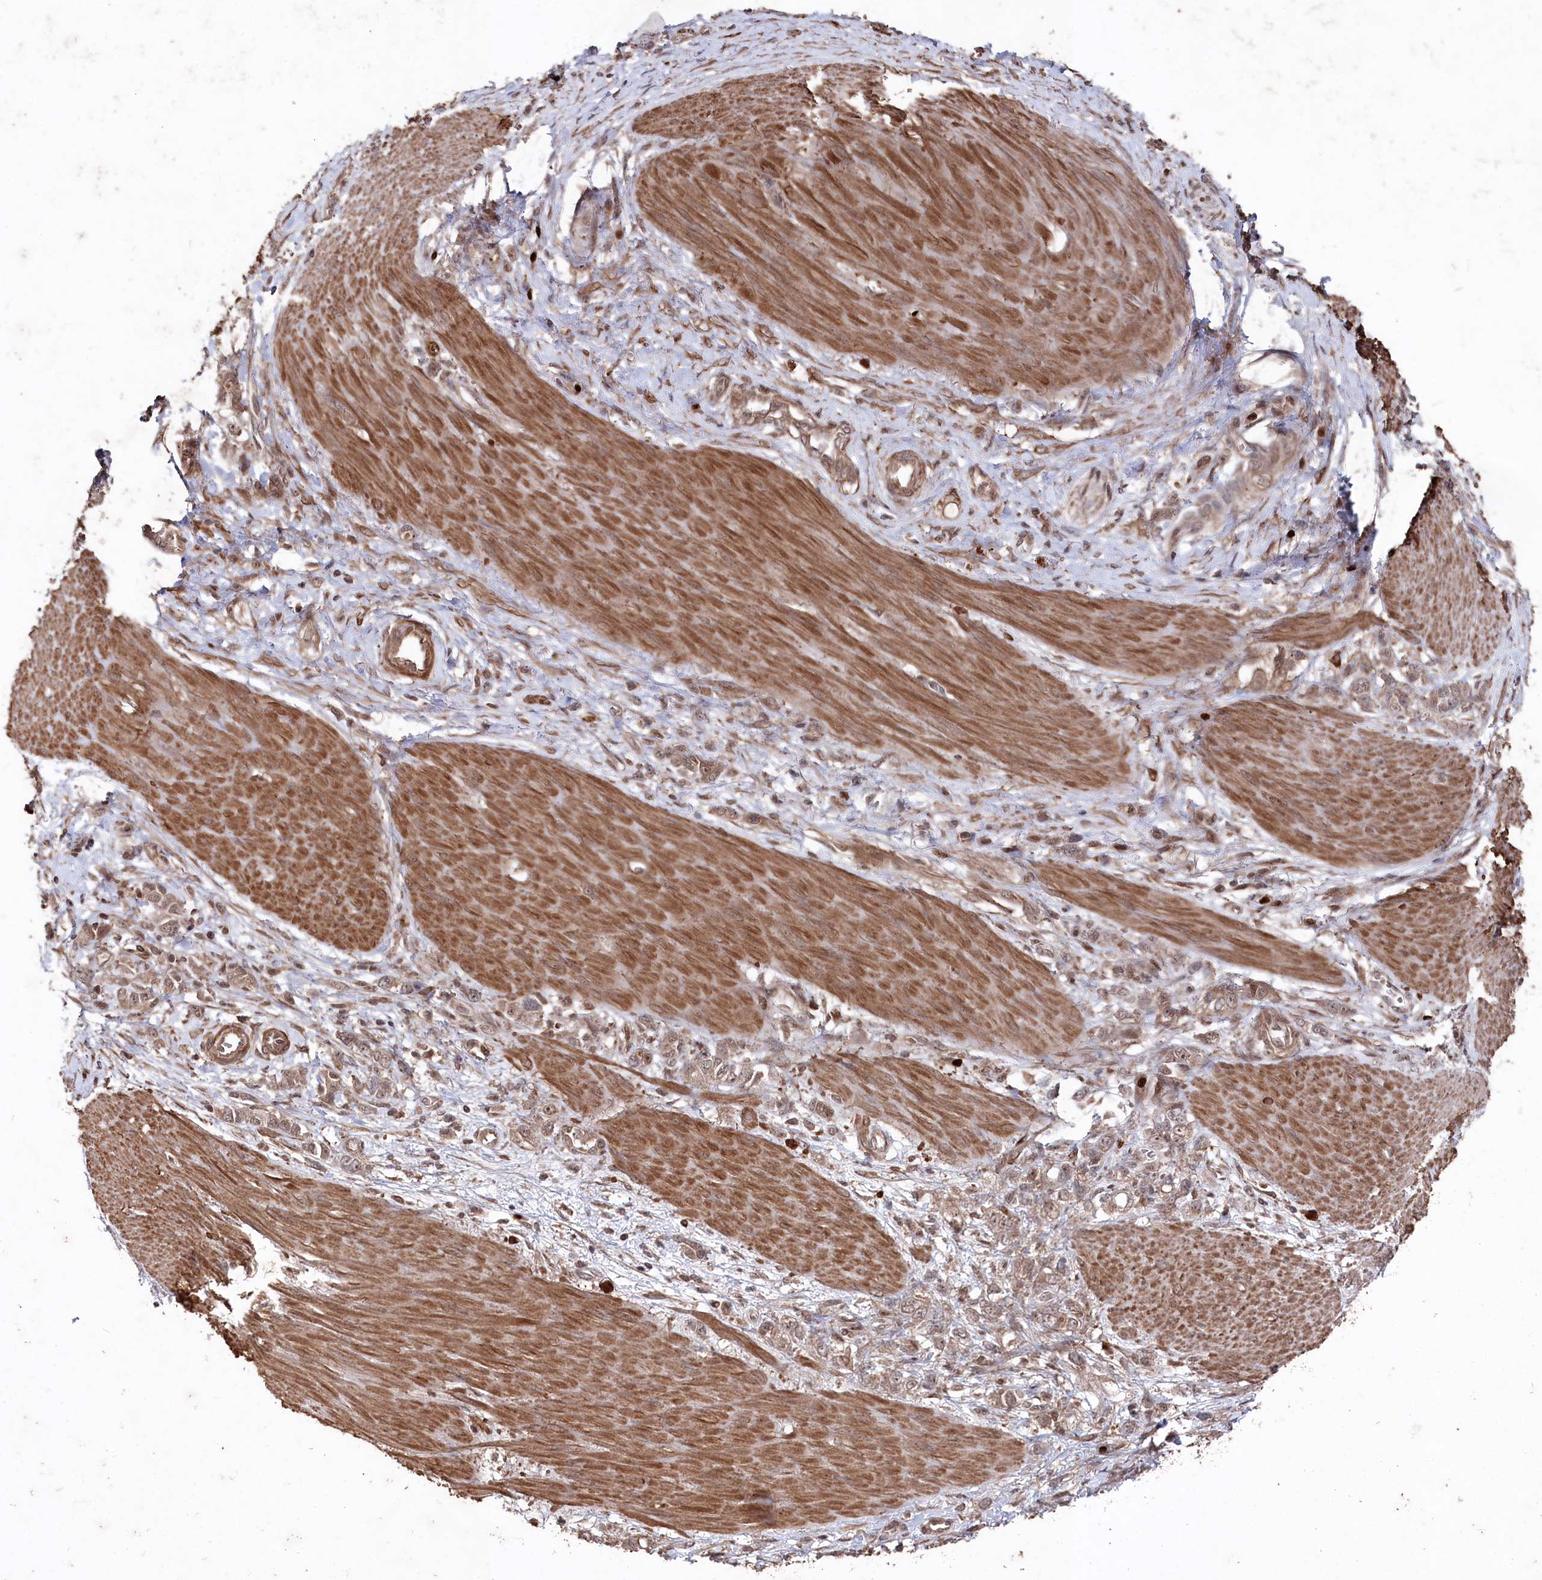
{"staining": {"intensity": "weak", "quantity": ">75%", "location": "cytoplasmic/membranous,nuclear"}, "tissue": "stomach cancer", "cell_type": "Tumor cells", "image_type": "cancer", "snomed": [{"axis": "morphology", "description": "Adenocarcinoma, NOS"}, {"axis": "topography", "description": "Stomach"}], "caption": "Immunohistochemical staining of human stomach adenocarcinoma shows low levels of weak cytoplasmic/membranous and nuclear staining in approximately >75% of tumor cells. (Stains: DAB (3,3'-diaminobenzidine) in brown, nuclei in blue, Microscopy: brightfield microscopy at high magnification).", "gene": "BORCS7", "patient": {"sex": "female", "age": 76}}